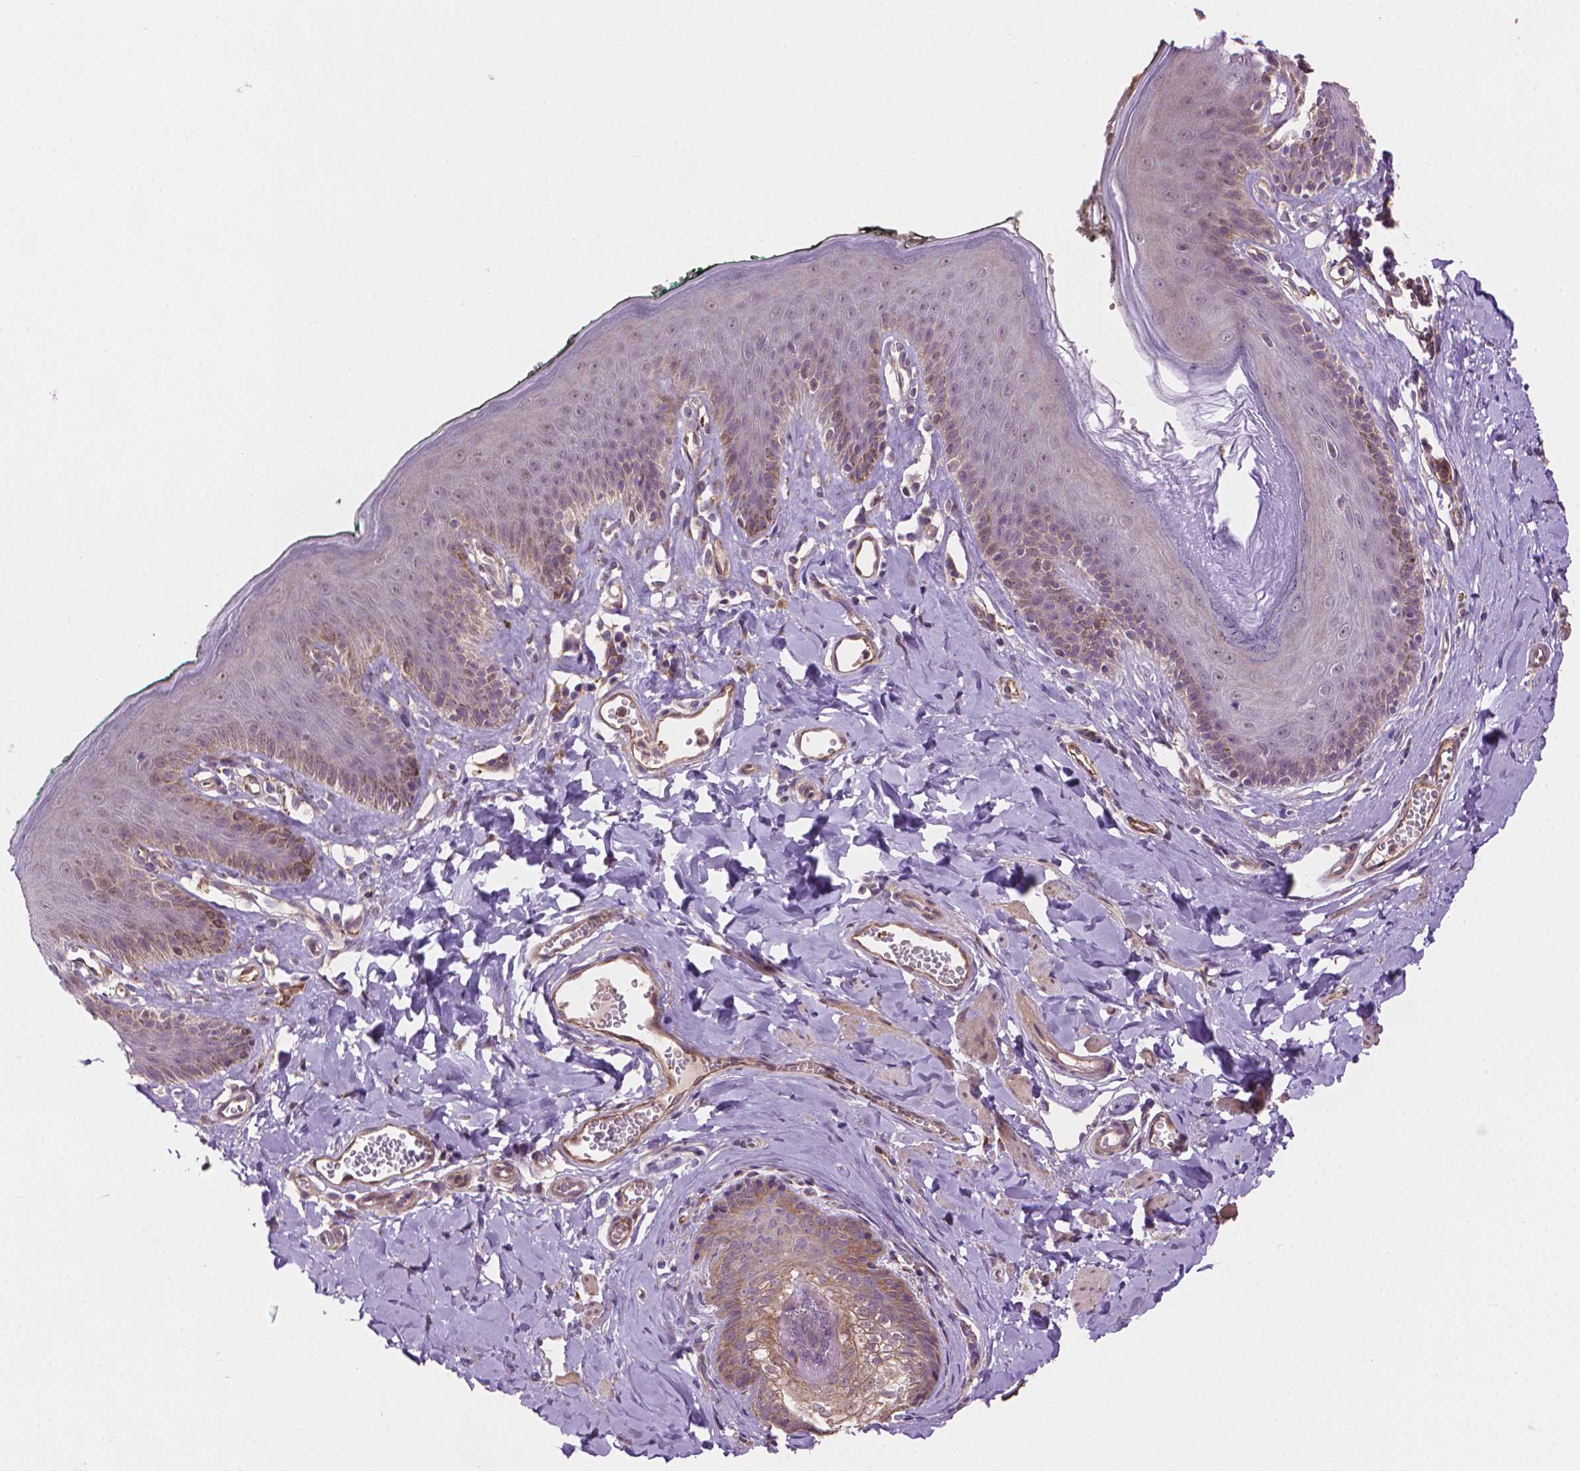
{"staining": {"intensity": "weak", "quantity": "<25%", "location": "cytoplasmic/membranous"}, "tissue": "skin", "cell_type": "Epidermal cells", "image_type": "normal", "snomed": [{"axis": "morphology", "description": "Normal tissue, NOS"}, {"axis": "topography", "description": "Vulva"}, {"axis": "topography", "description": "Peripheral nerve tissue"}], "caption": "Human skin stained for a protein using immunohistochemistry (IHC) shows no positivity in epidermal cells.", "gene": "AMMECR1L", "patient": {"sex": "female", "age": 66}}